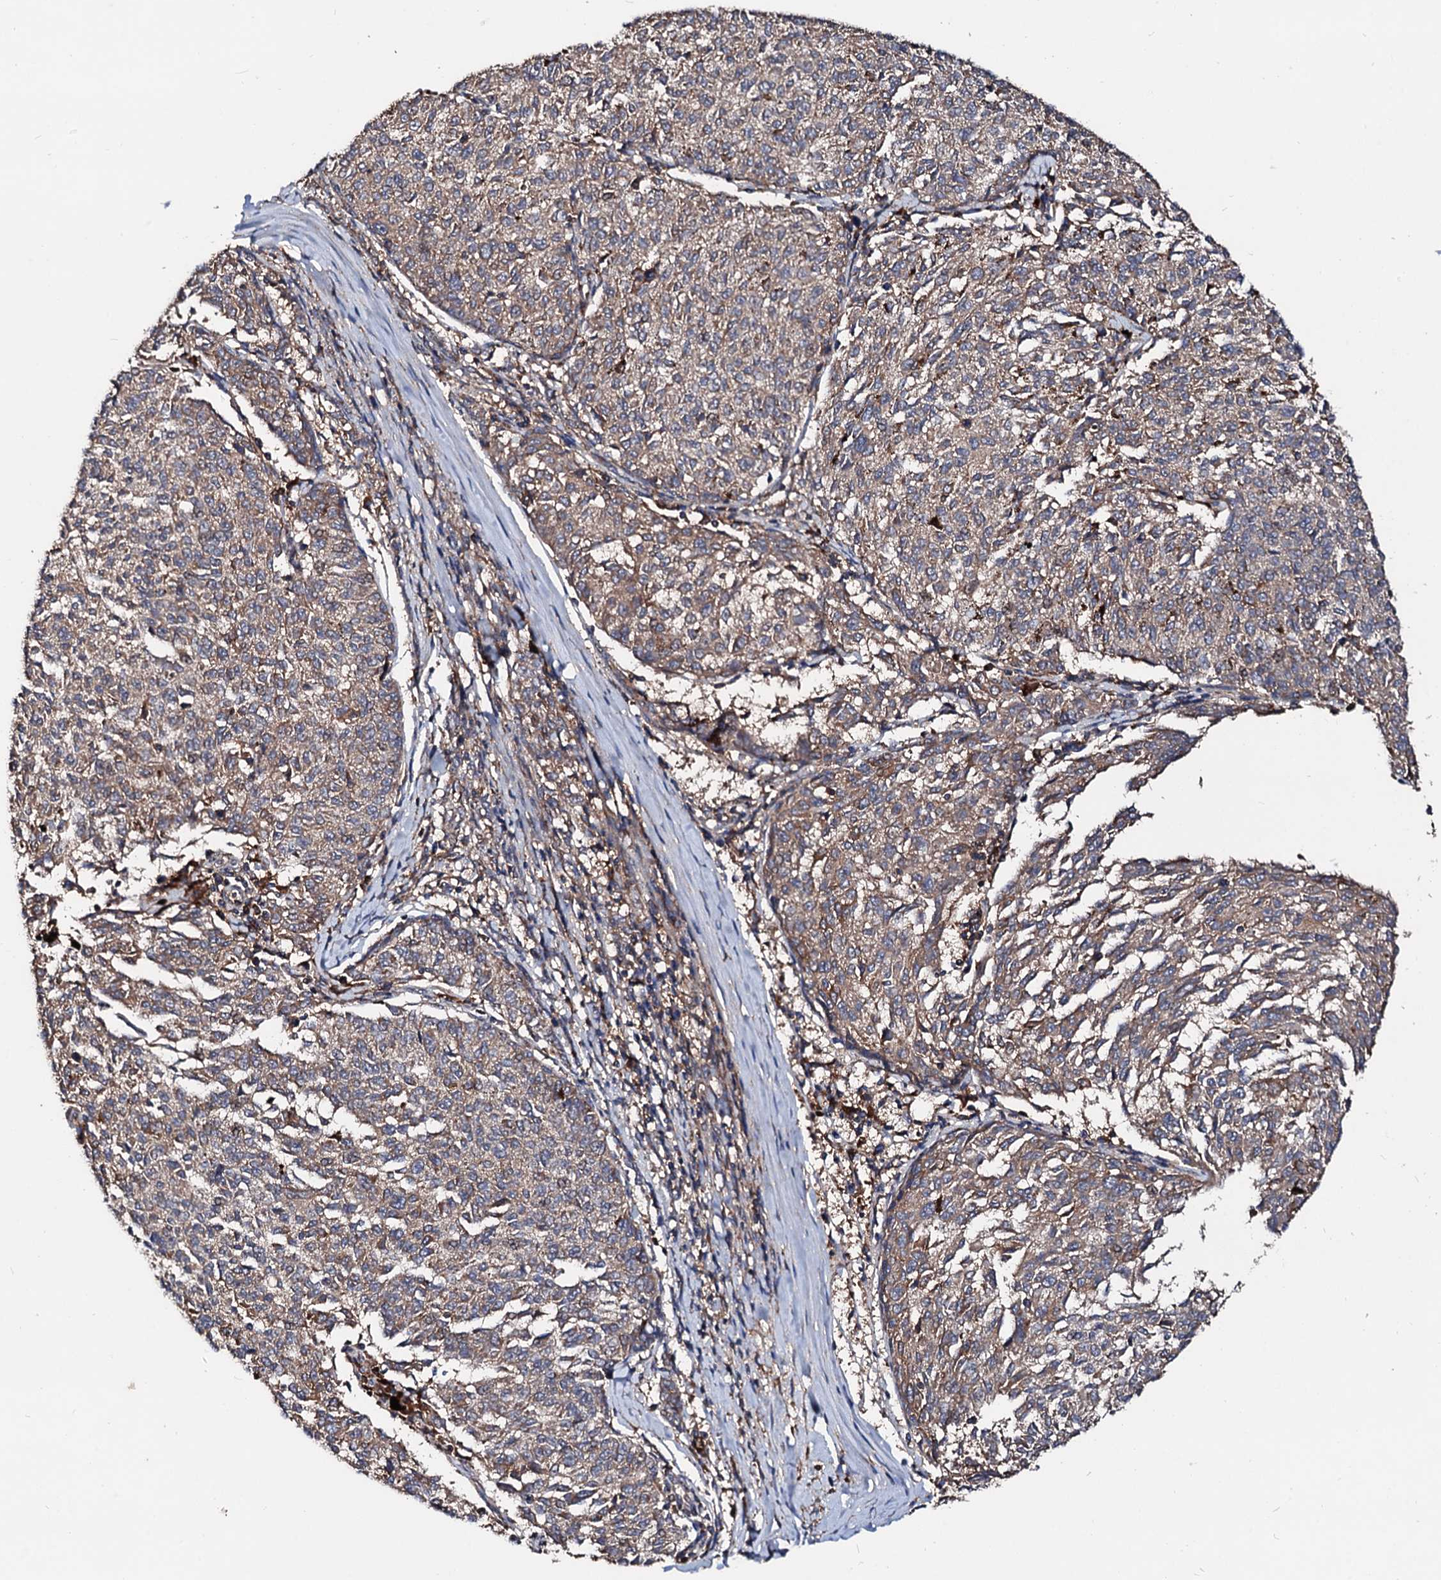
{"staining": {"intensity": "moderate", "quantity": ">75%", "location": "cytoplasmic/membranous"}, "tissue": "melanoma", "cell_type": "Tumor cells", "image_type": "cancer", "snomed": [{"axis": "morphology", "description": "Malignant melanoma, NOS"}, {"axis": "topography", "description": "Skin"}], "caption": "Melanoma stained with a brown dye demonstrates moderate cytoplasmic/membranous positive expression in about >75% of tumor cells.", "gene": "EXTL1", "patient": {"sex": "female", "age": 72}}